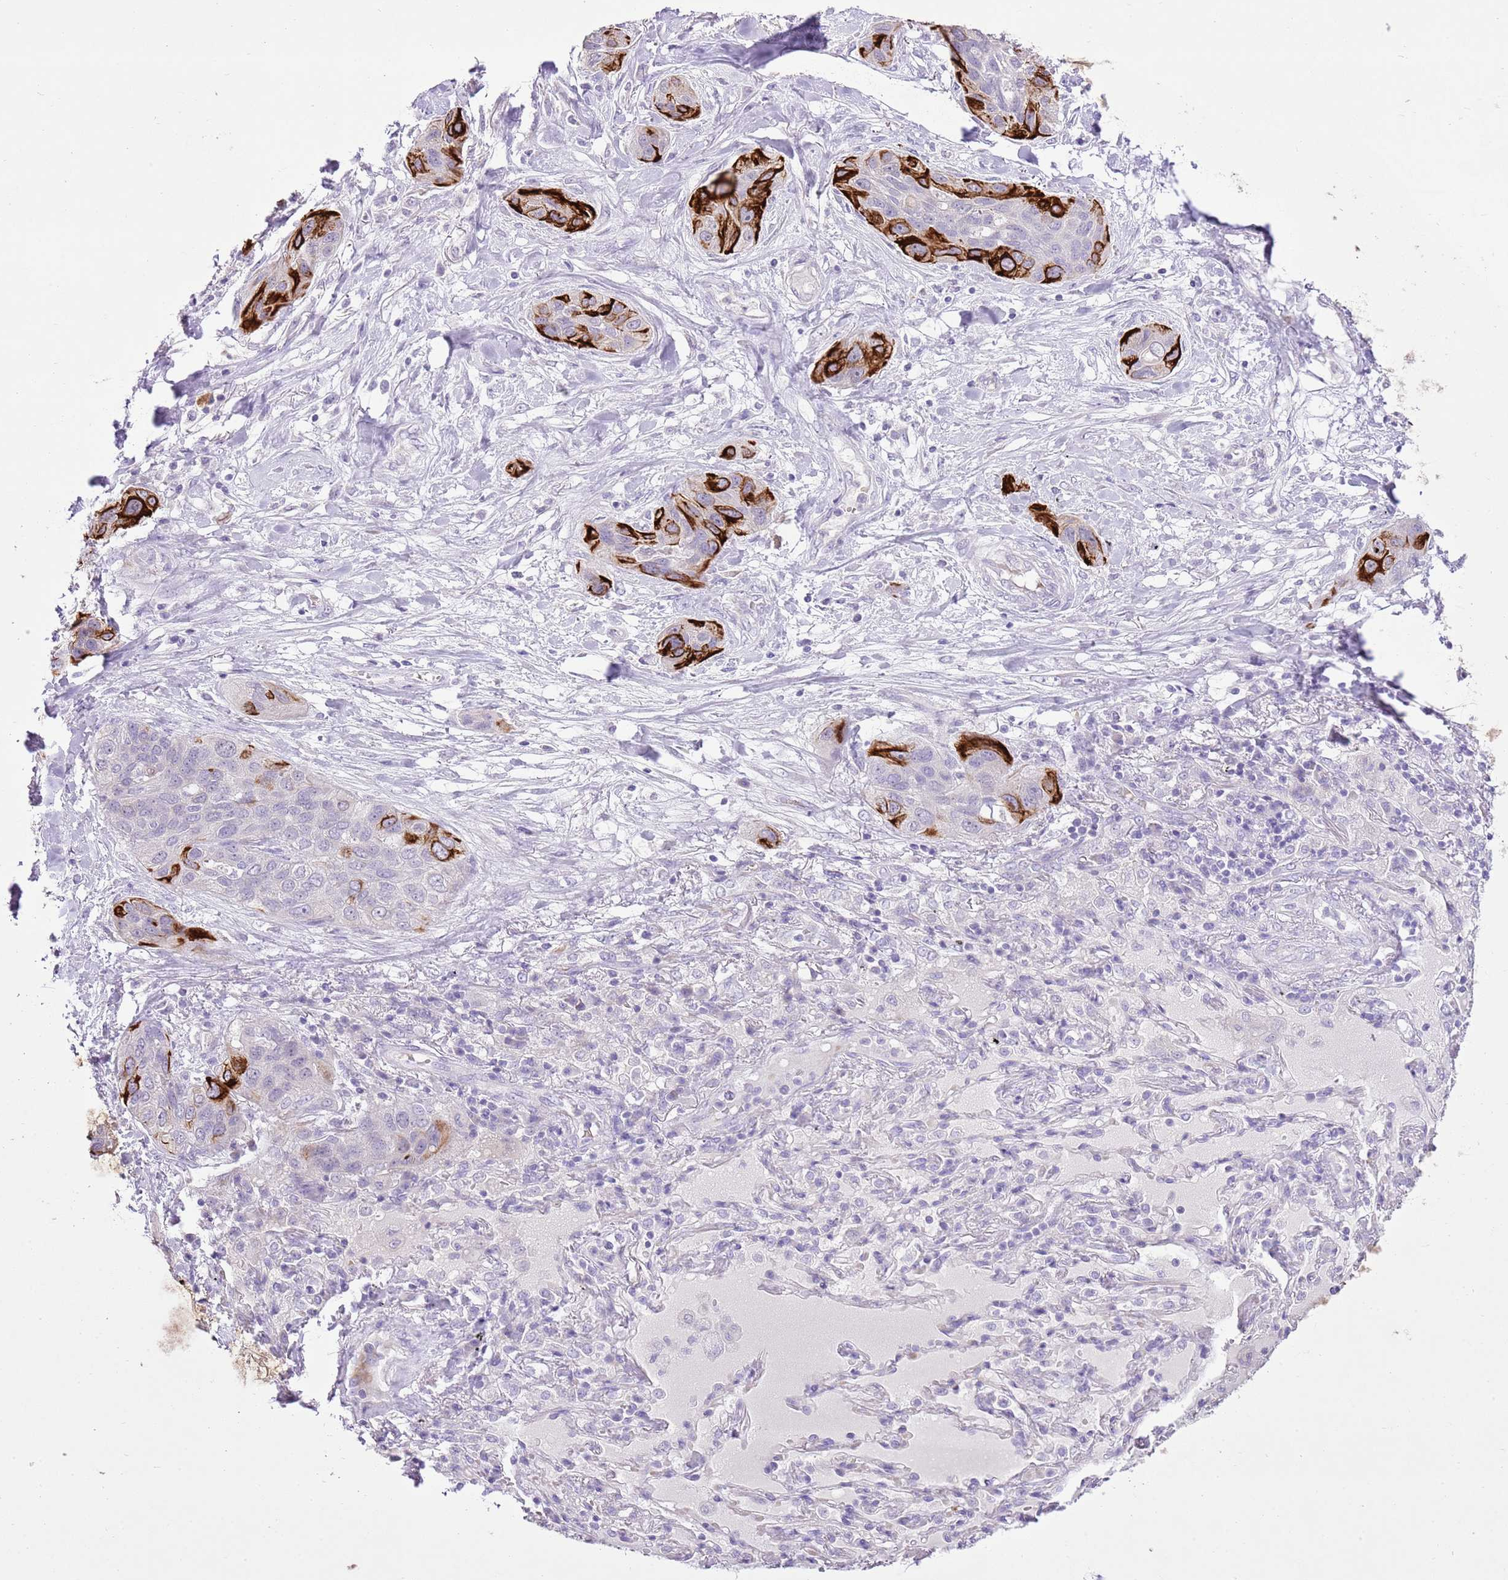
{"staining": {"intensity": "strong", "quantity": "<25%", "location": "cytoplasmic/membranous"}, "tissue": "lung cancer", "cell_type": "Tumor cells", "image_type": "cancer", "snomed": [{"axis": "morphology", "description": "Squamous cell carcinoma, NOS"}, {"axis": "topography", "description": "Lung"}], "caption": "An immunohistochemistry (IHC) image of neoplastic tissue is shown. Protein staining in brown highlights strong cytoplasmic/membranous positivity in squamous cell carcinoma (lung) within tumor cells.", "gene": "XPO7", "patient": {"sex": "female", "age": 70}}